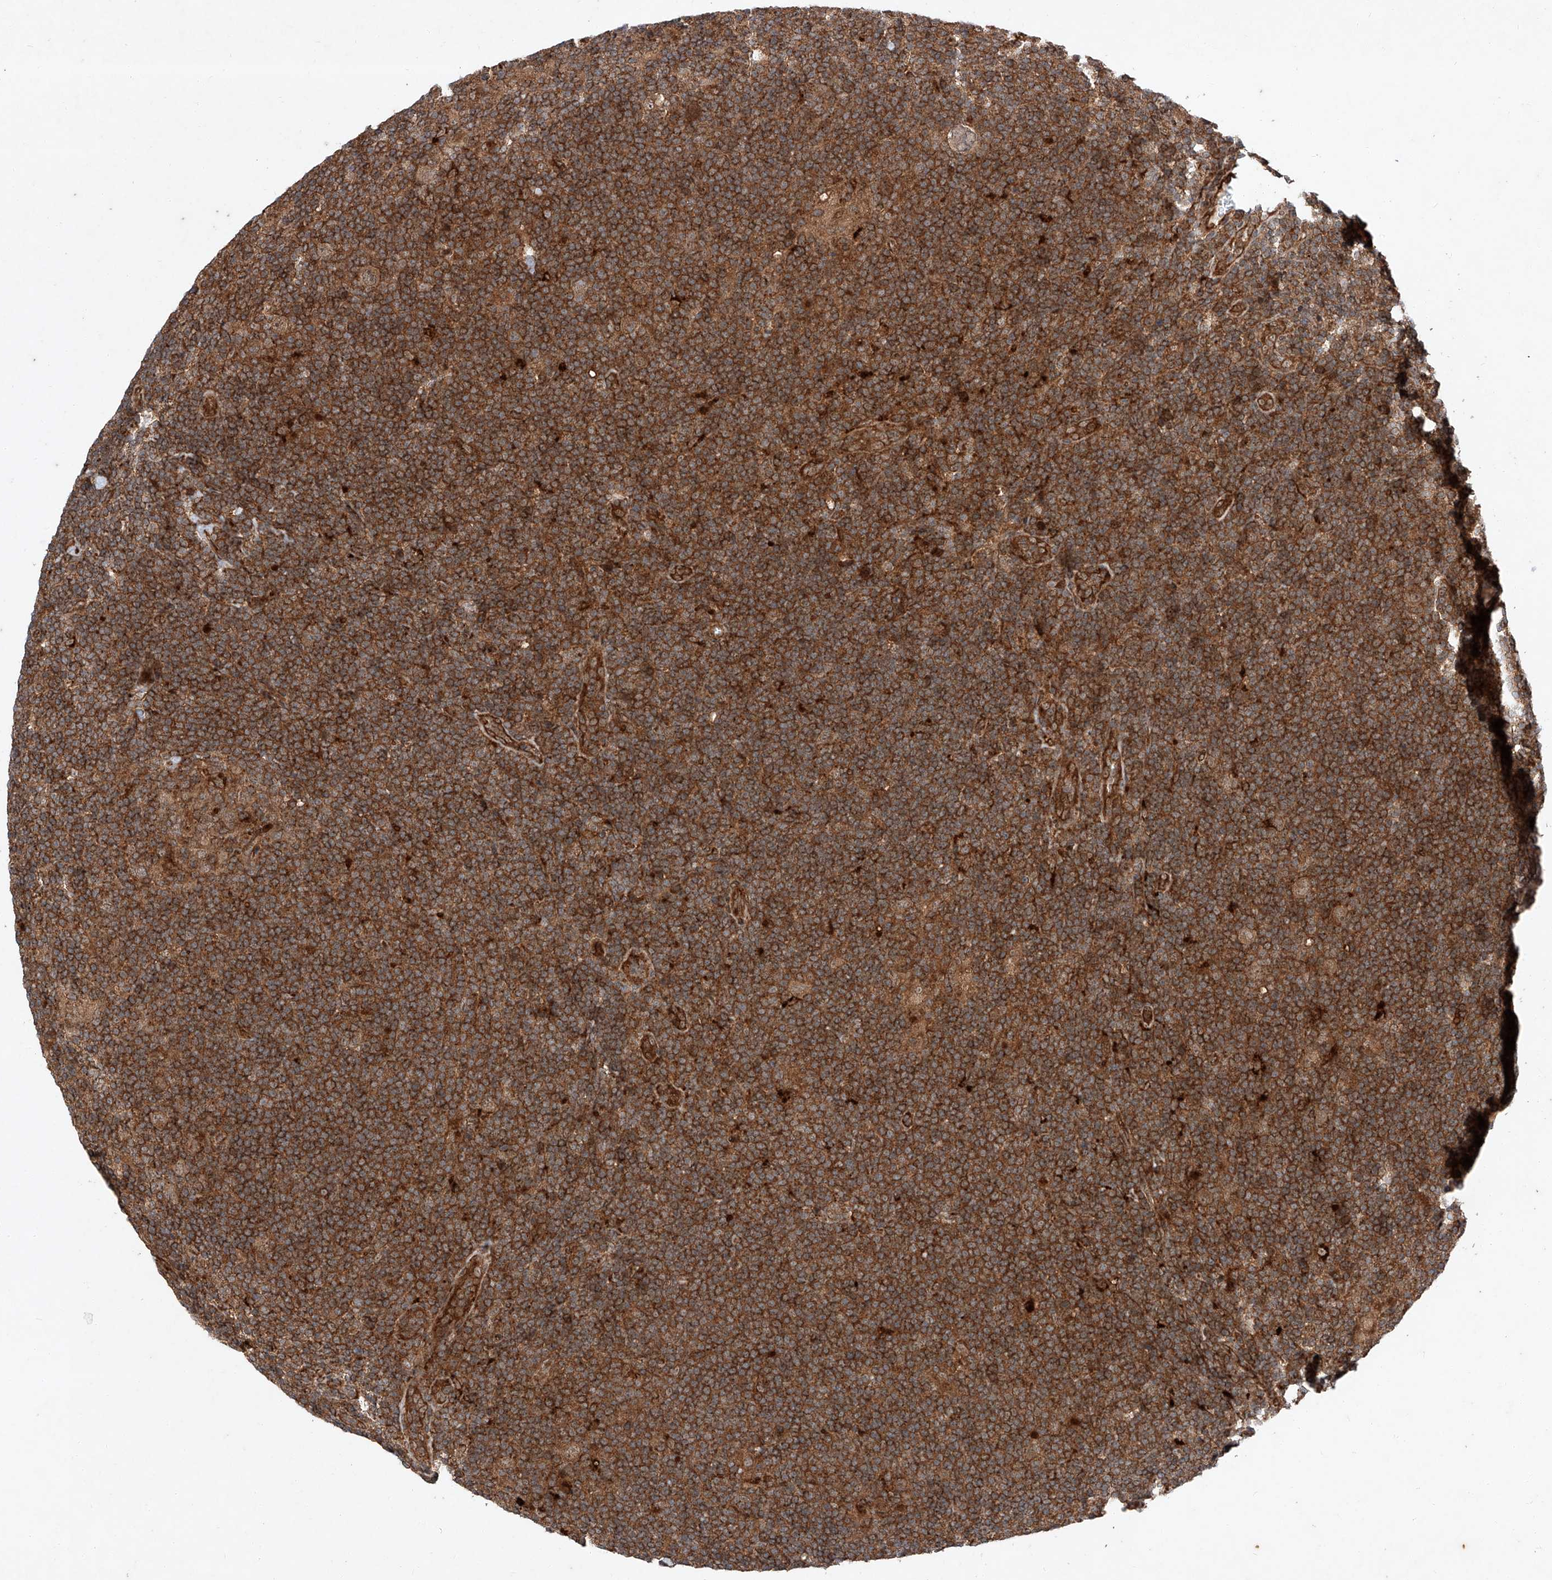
{"staining": {"intensity": "moderate", "quantity": ">75%", "location": "cytoplasmic/membranous"}, "tissue": "lymphoma", "cell_type": "Tumor cells", "image_type": "cancer", "snomed": [{"axis": "morphology", "description": "Hodgkin's disease, NOS"}, {"axis": "topography", "description": "Lymph node"}], "caption": "Immunohistochemistry (DAB) staining of human lymphoma exhibits moderate cytoplasmic/membranous protein expression in approximately >75% of tumor cells. Using DAB (brown) and hematoxylin (blue) stains, captured at high magnification using brightfield microscopy.", "gene": "ZFP28", "patient": {"sex": "female", "age": 57}}